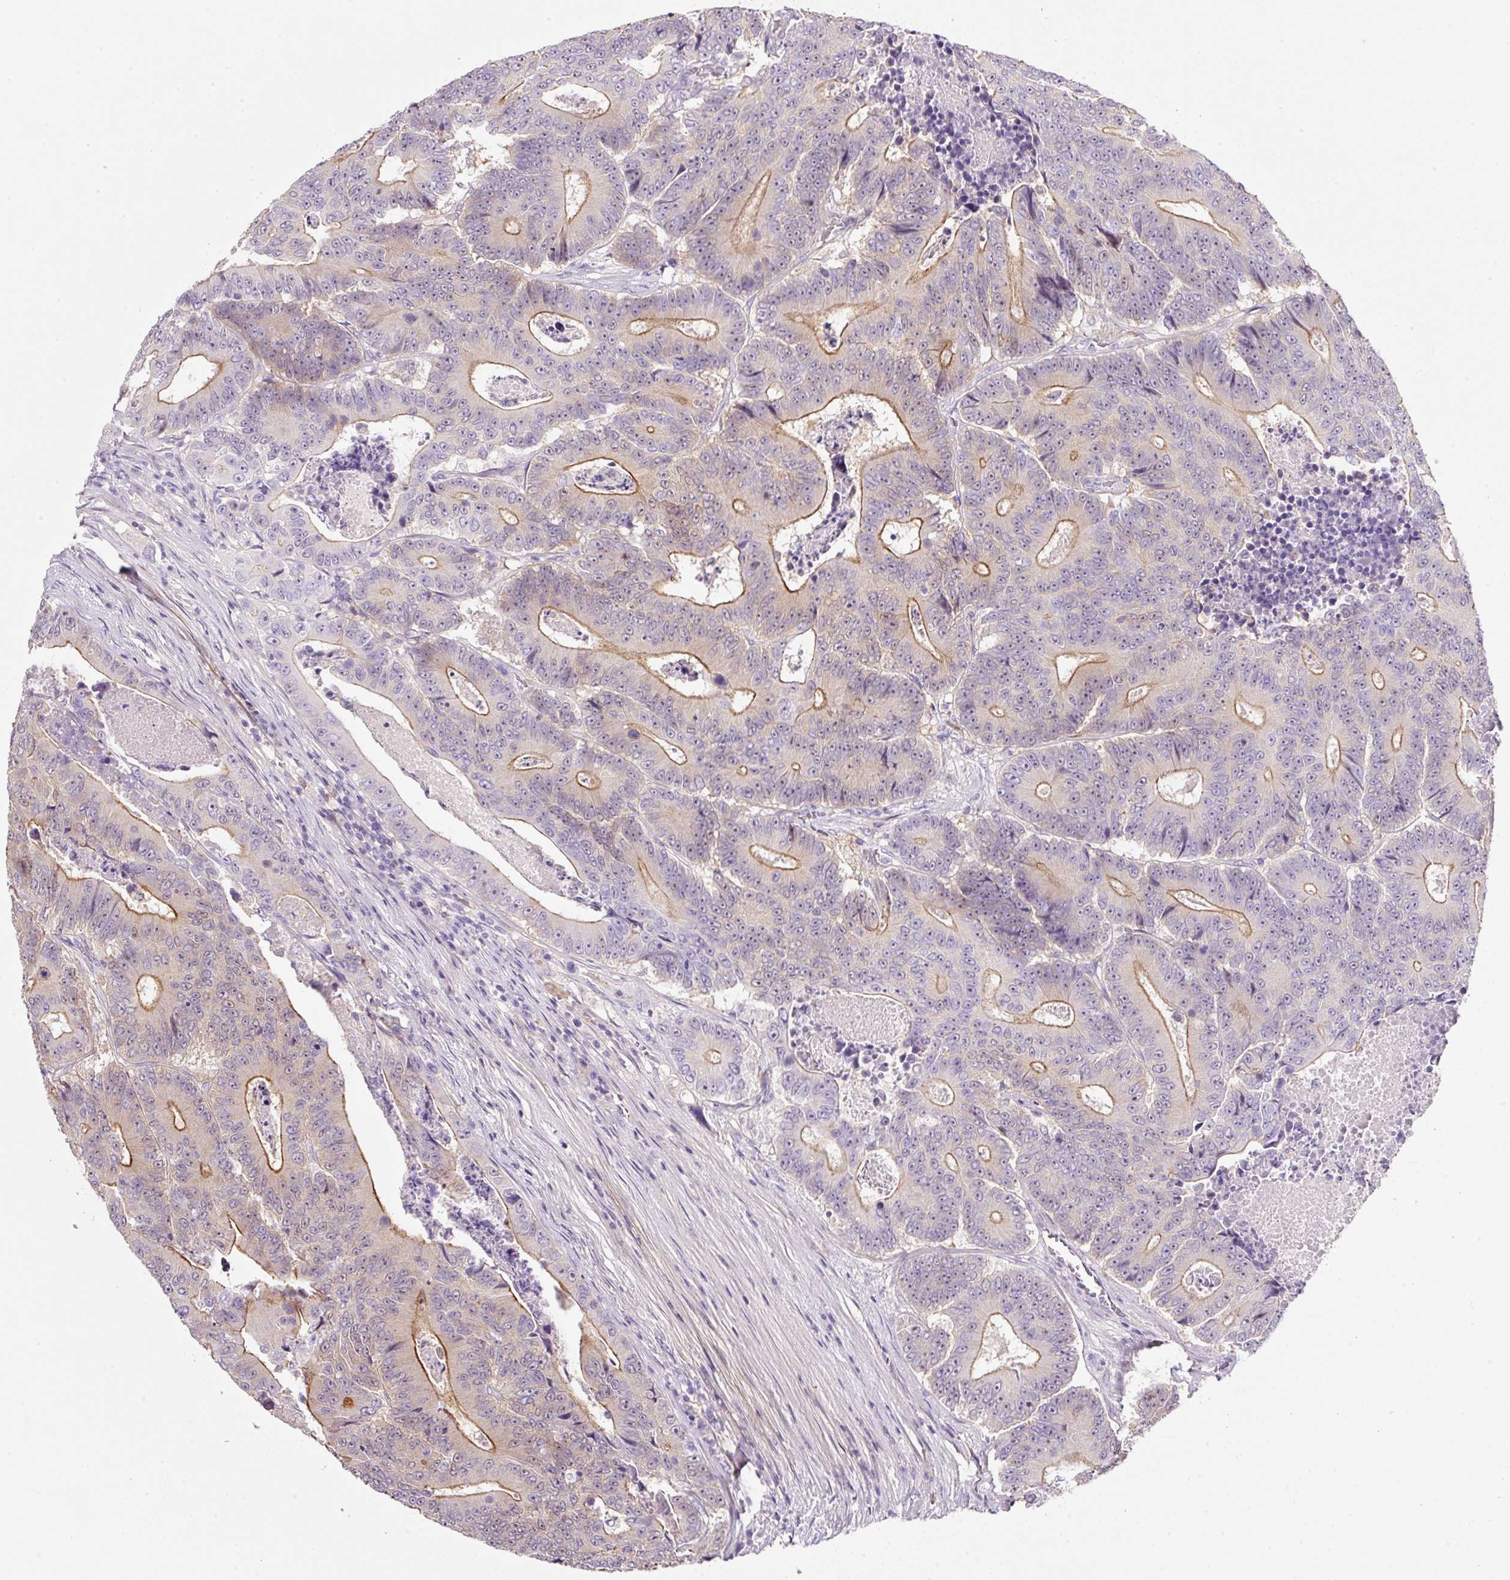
{"staining": {"intensity": "moderate", "quantity": "25%-75%", "location": "cytoplasmic/membranous"}, "tissue": "colorectal cancer", "cell_type": "Tumor cells", "image_type": "cancer", "snomed": [{"axis": "morphology", "description": "Adenocarcinoma, NOS"}, {"axis": "topography", "description": "Colon"}], "caption": "Protein expression analysis of human adenocarcinoma (colorectal) reveals moderate cytoplasmic/membranous positivity in approximately 25%-75% of tumor cells. (IHC, brightfield microscopy, high magnification).", "gene": "SOS2", "patient": {"sex": "male", "age": 83}}